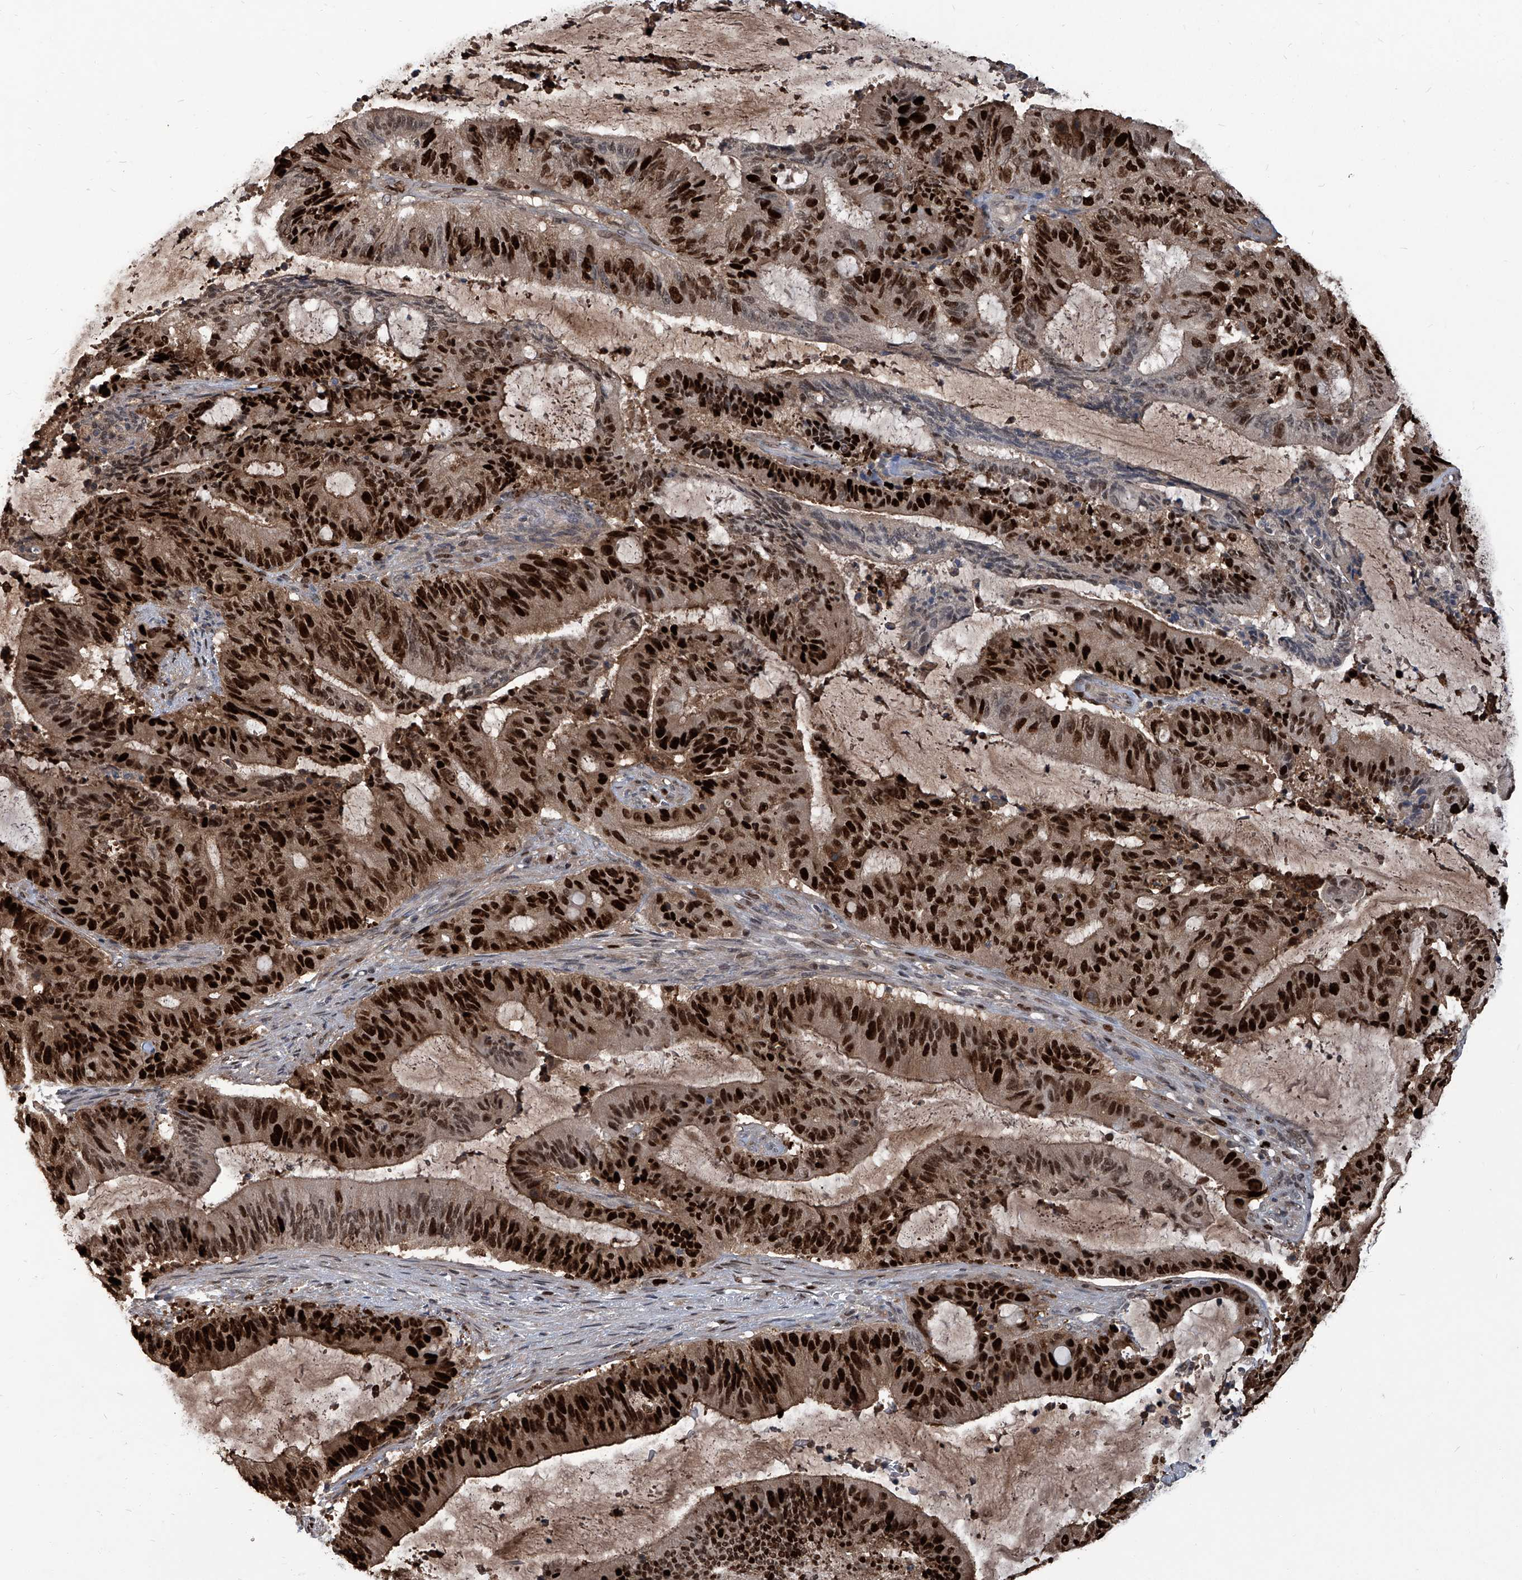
{"staining": {"intensity": "strong", "quantity": ">75%", "location": "nuclear"}, "tissue": "liver cancer", "cell_type": "Tumor cells", "image_type": "cancer", "snomed": [{"axis": "morphology", "description": "Normal tissue, NOS"}, {"axis": "morphology", "description": "Cholangiocarcinoma"}, {"axis": "topography", "description": "Liver"}, {"axis": "topography", "description": "Peripheral nerve tissue"}], "caption": "Cholangiocarcinoma (liver) was stained to show a protein in brown. There is high levels of strong nuclear positivity in approximately >75% of tumor cells.", "gene": "PCNA", "patient": {"sex": "female", "age": 73}}